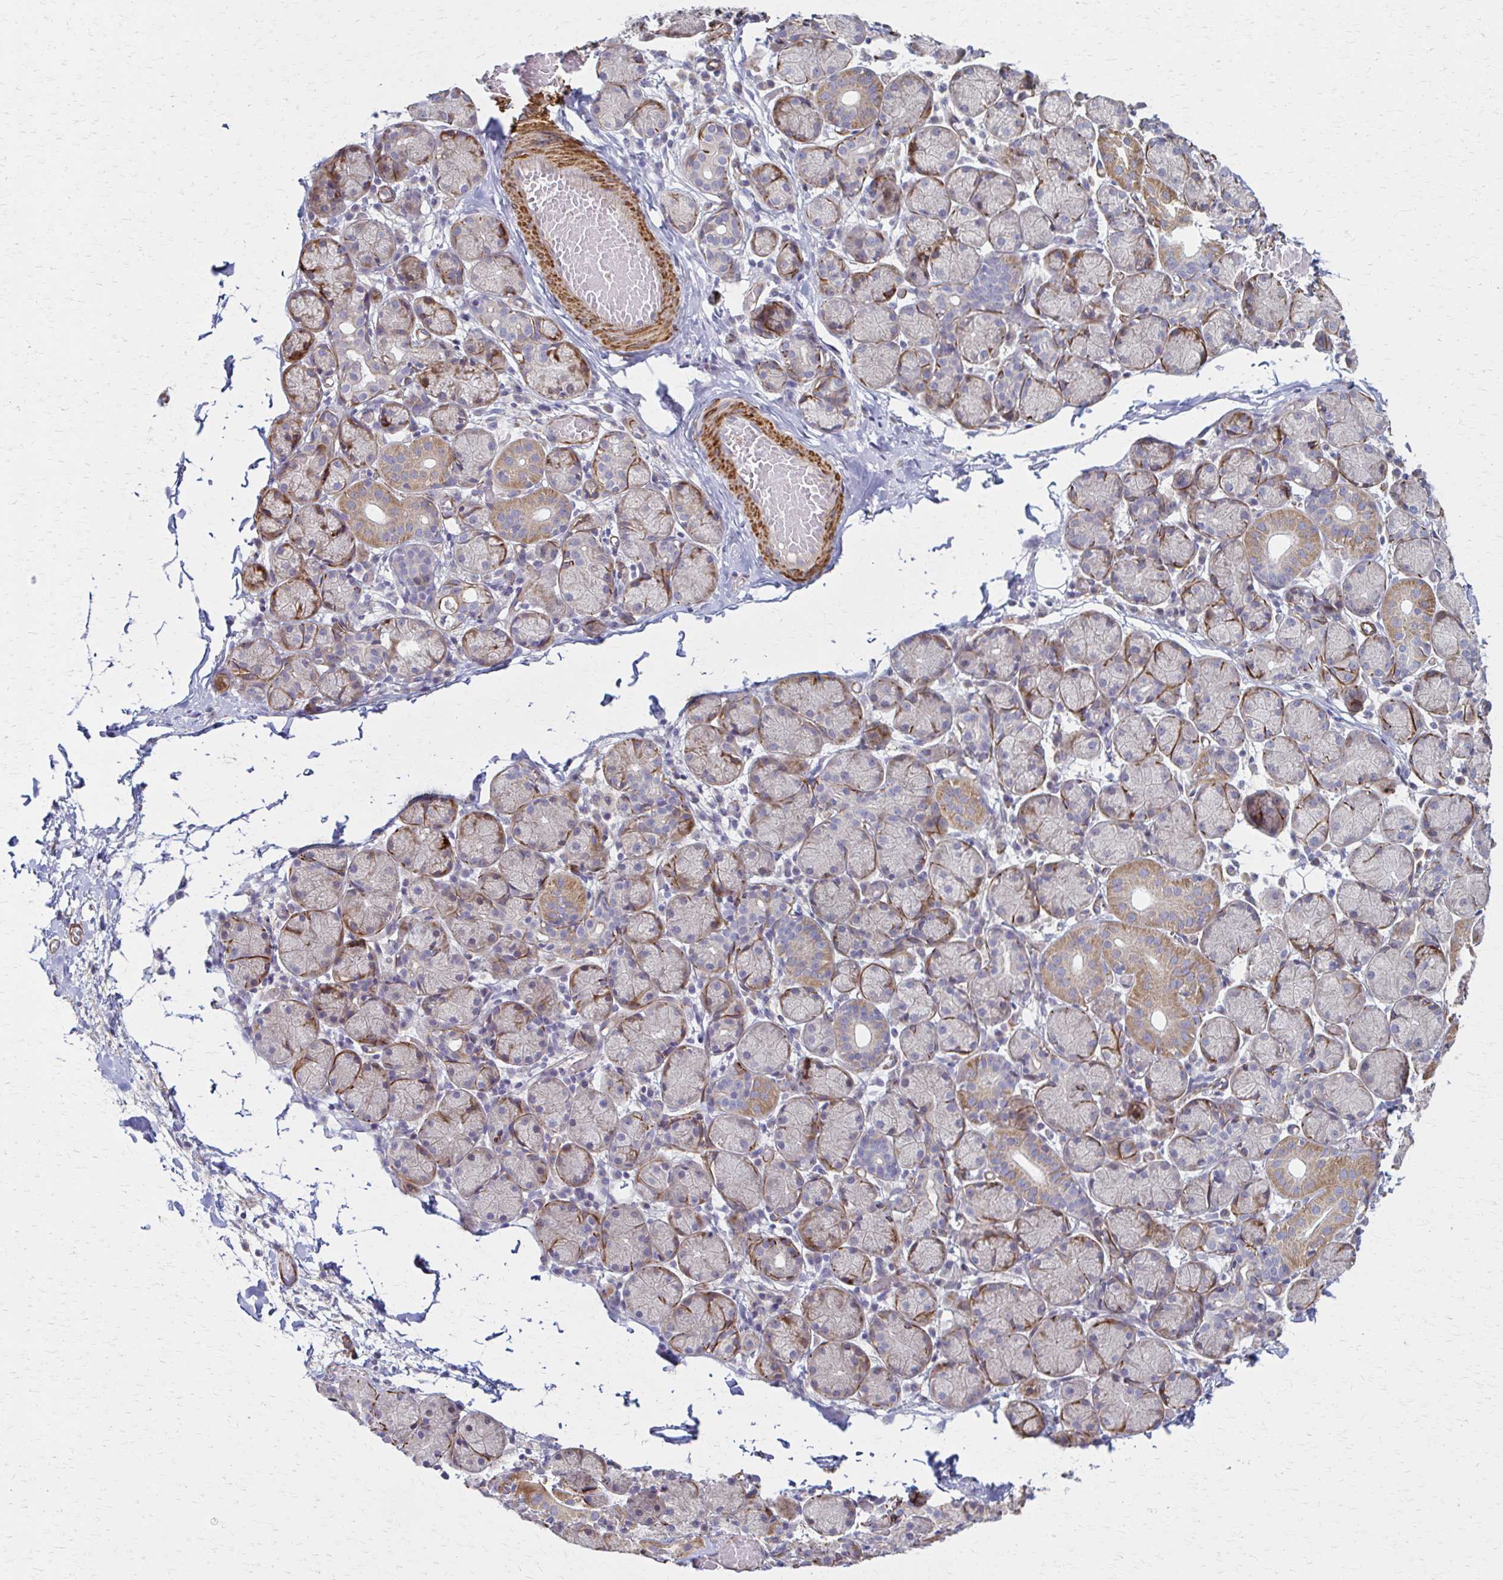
{"staining": {"intensity": "moderate", "quantity": "<25%", "location": "cytoplasmic/membranous"}, "tissue": "salivary gland", "cell_type": "Glandular cells", "image_type": "normal", "snomed": [{"axis": "morphology", "description": "Normal tissue, NOS"}, {"axis": "topography", "description": "Salivary gland"}], "caption": "Glandular cells display low levels of moderate cytoplasmic/membranous staining in about <25% of cells in normal human salivary gland. Ihc stains the protein of interest in brown and the nuclei are stained blue.", "gene": "TIMMDC1", "patient": {"sex": "female", "age": 24}}